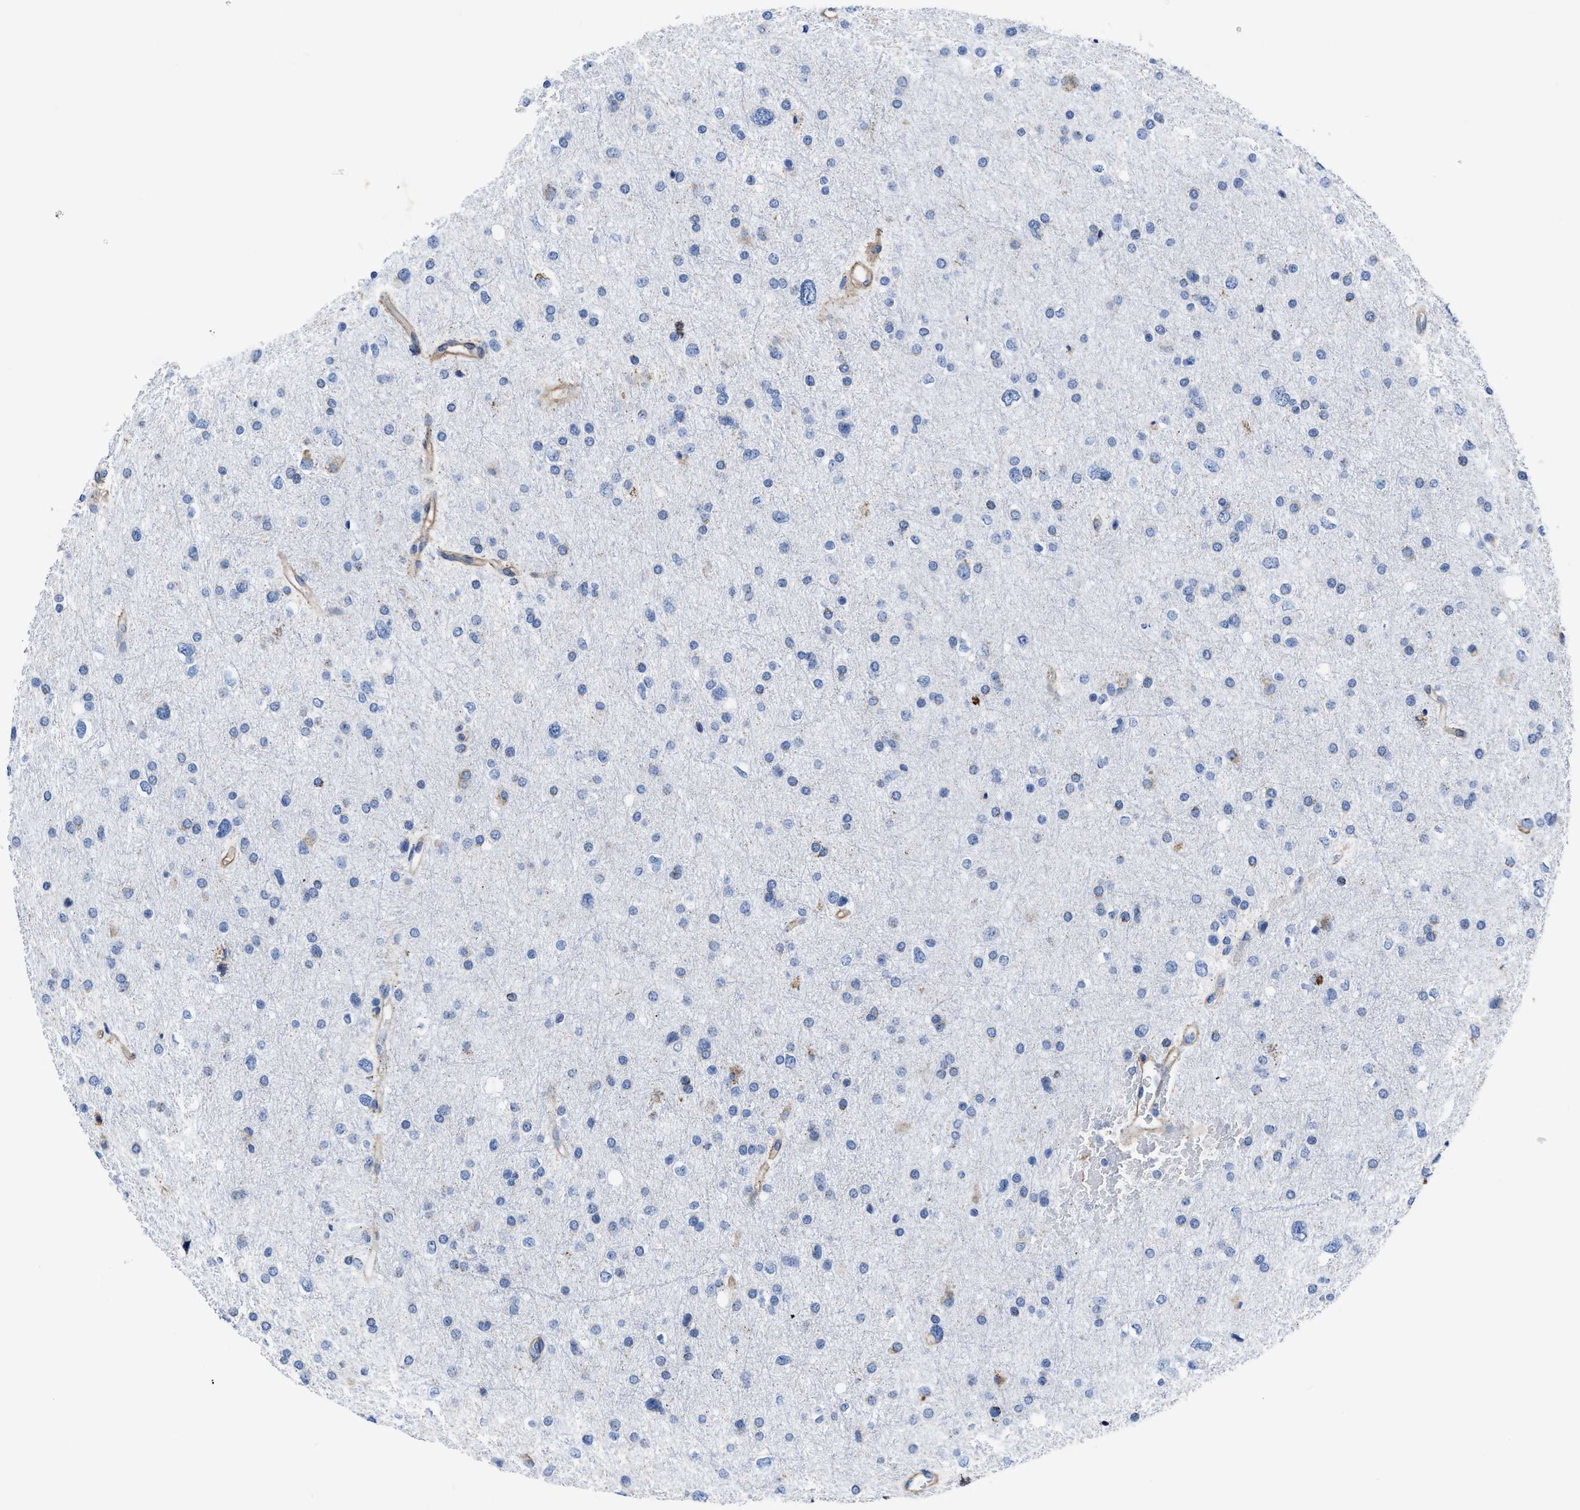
{"staining": {"intensity": "negative", "quantity": "none", "location": "none"}, "tissue": "glioma", "cell_type": "Tumor cells", "image_type": "cancer", "snomed": [{"axis": "morphology", "description": "Glioma, malignant, Low grade"}, {"axis": "topography", "description": "Brain"}], "caption": "DAB (3,3'-diaminobenzidine) immunohistochemical staining of human malignant glioma (low-grade) exhibits no significant positivity in tumor cells.", "gene": "KCNMB3", "patient": {"sex": "female", "age": 37}}